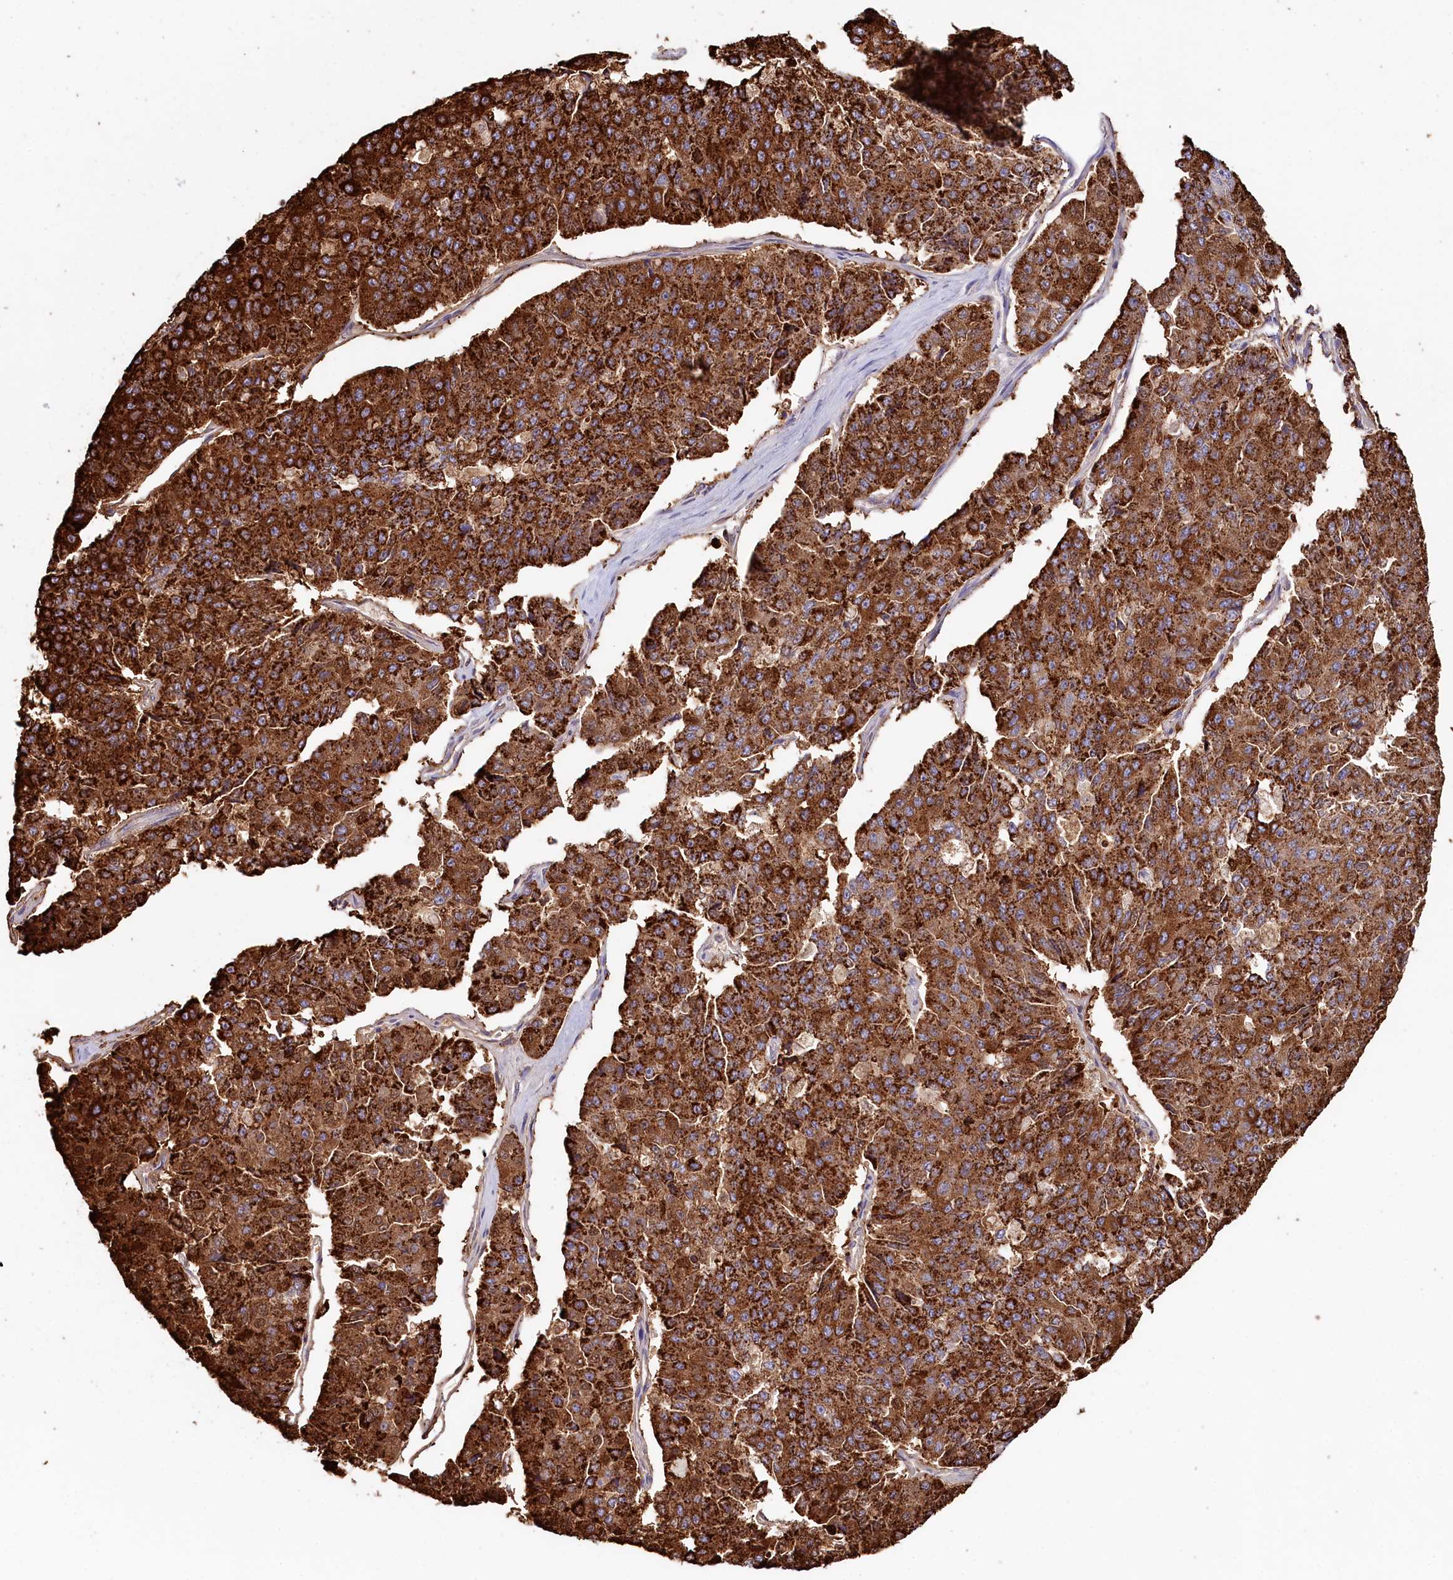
{"staining": {"intensity": "strong", "quantity": ">75%", "location": "cytoplasmic/membranous"}, "tissue": "pancreatic cancer", "cell_type": "Tumor cells", "image_type": "cancer", "snomed": [{"axis": "morphology", "description": "Adenocarcinoma, NOS"}, {"axis": "topography", "description": "Pancreas"}], "caption": "Immunohistochemical staining of human pancreatic cancer (adenocarcinoma) shows high levels of strong cytoplasmic/membranous positivity in about >75% of tumor cells.", "gene": "DAPK1", "patient": {"sex": "male", "age": 50}}